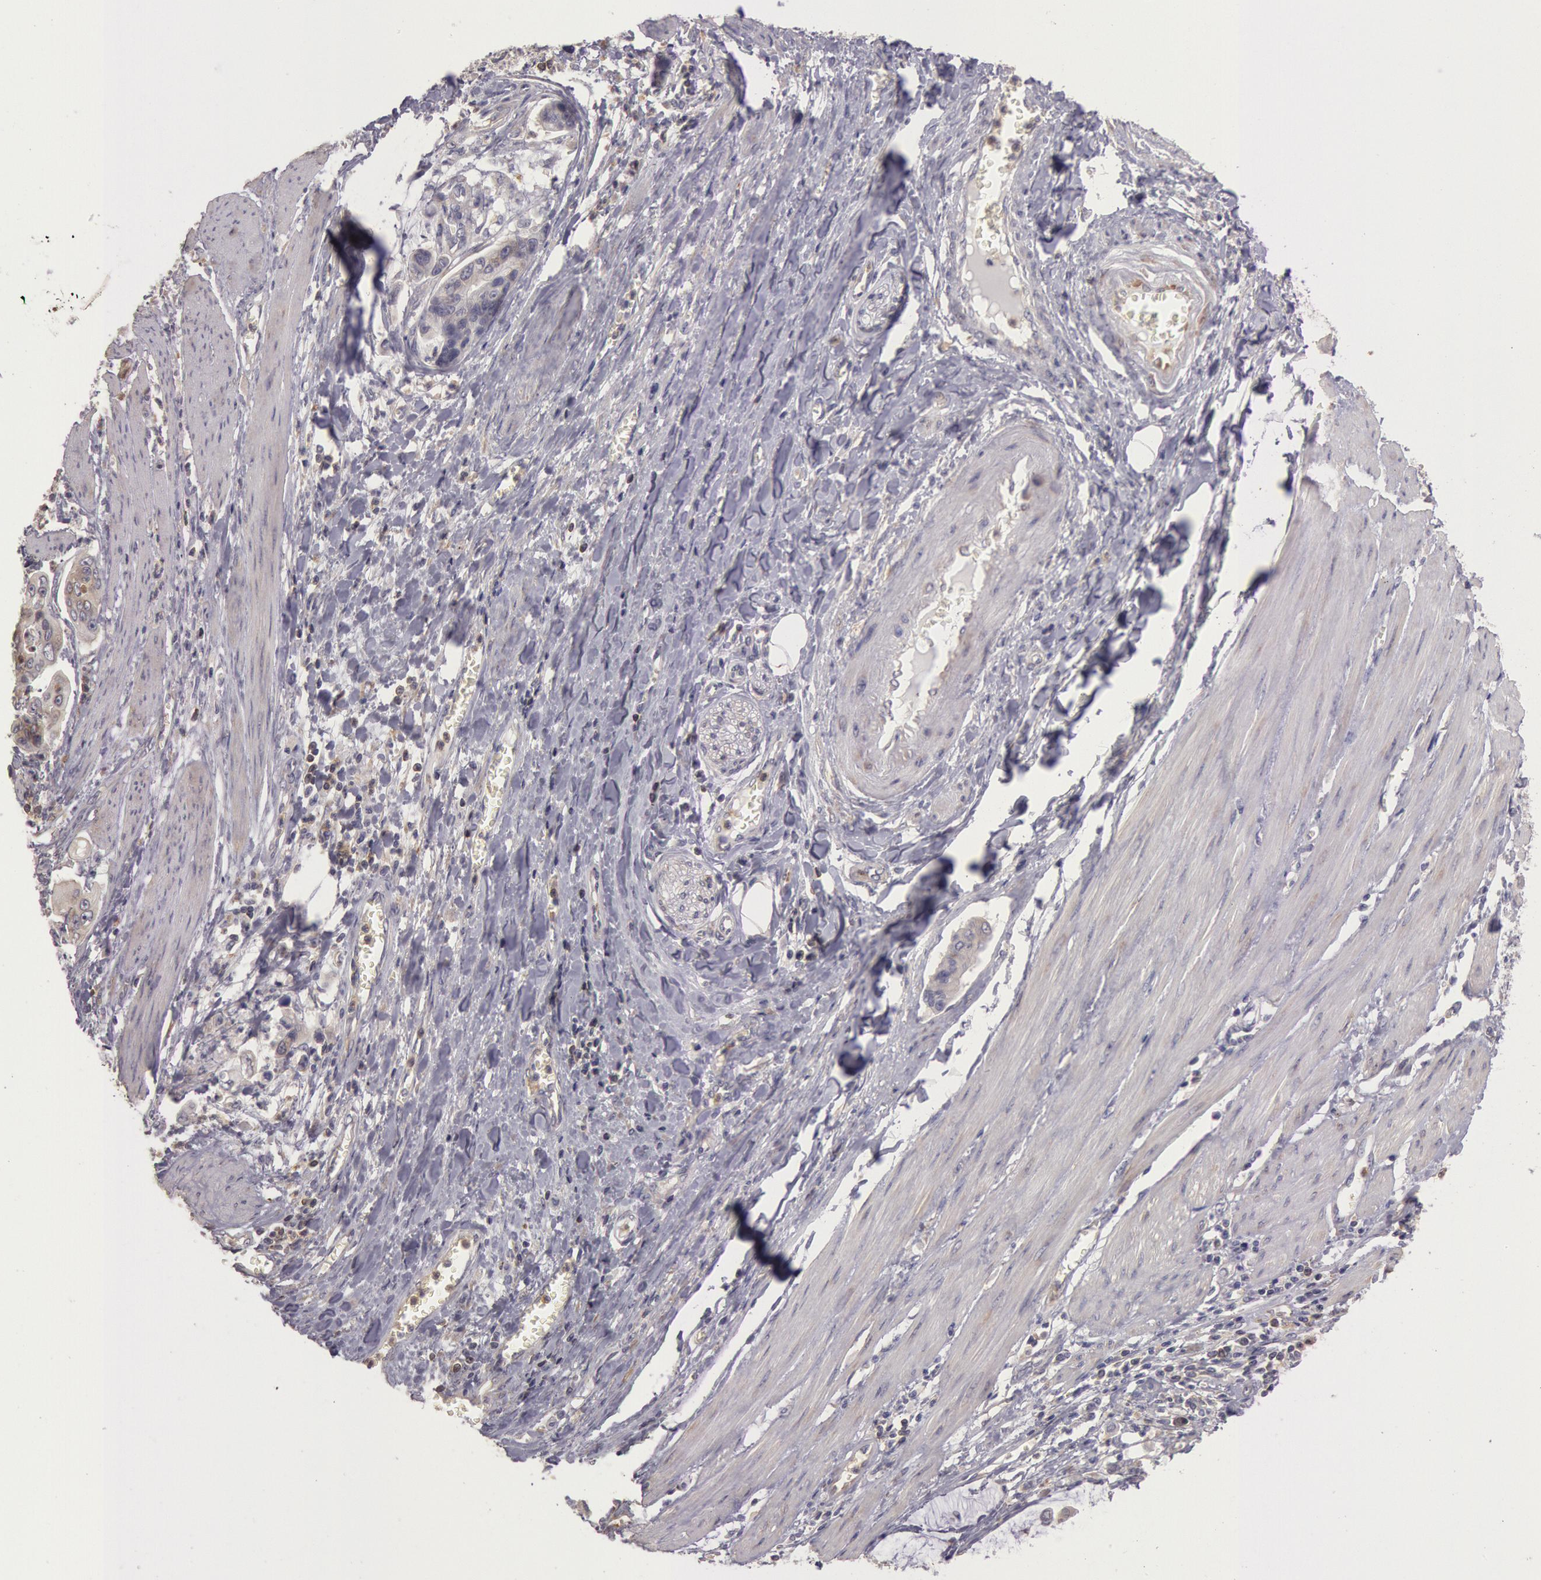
{"staining": {"intensity": "weak", "quantity": ">75%", "location": "cytoplasmic/membranous"}, "tissue": "stomach cancer", "cell_type": "Tumor cells", "image_type": "cancer", "snomed": [{"axis": "morphology", "description": "Adenocarcinoma, NOS"}, {"axis": "topography", "description": "Stomach, upper"}], "caption": "Immunohistochemistry (IHC) (DAB) staining of human stomach cancer (adenocarcinoma) exhibits weak cytoplasmic/membranous protein expression in about >75% of tumor cells. Immunohistochemistry (IHC) stains the protein of interest in brown and the nuclei are stained blue.", "gene": "NMT2", "patient": {"sex": "male", "age": 80}}